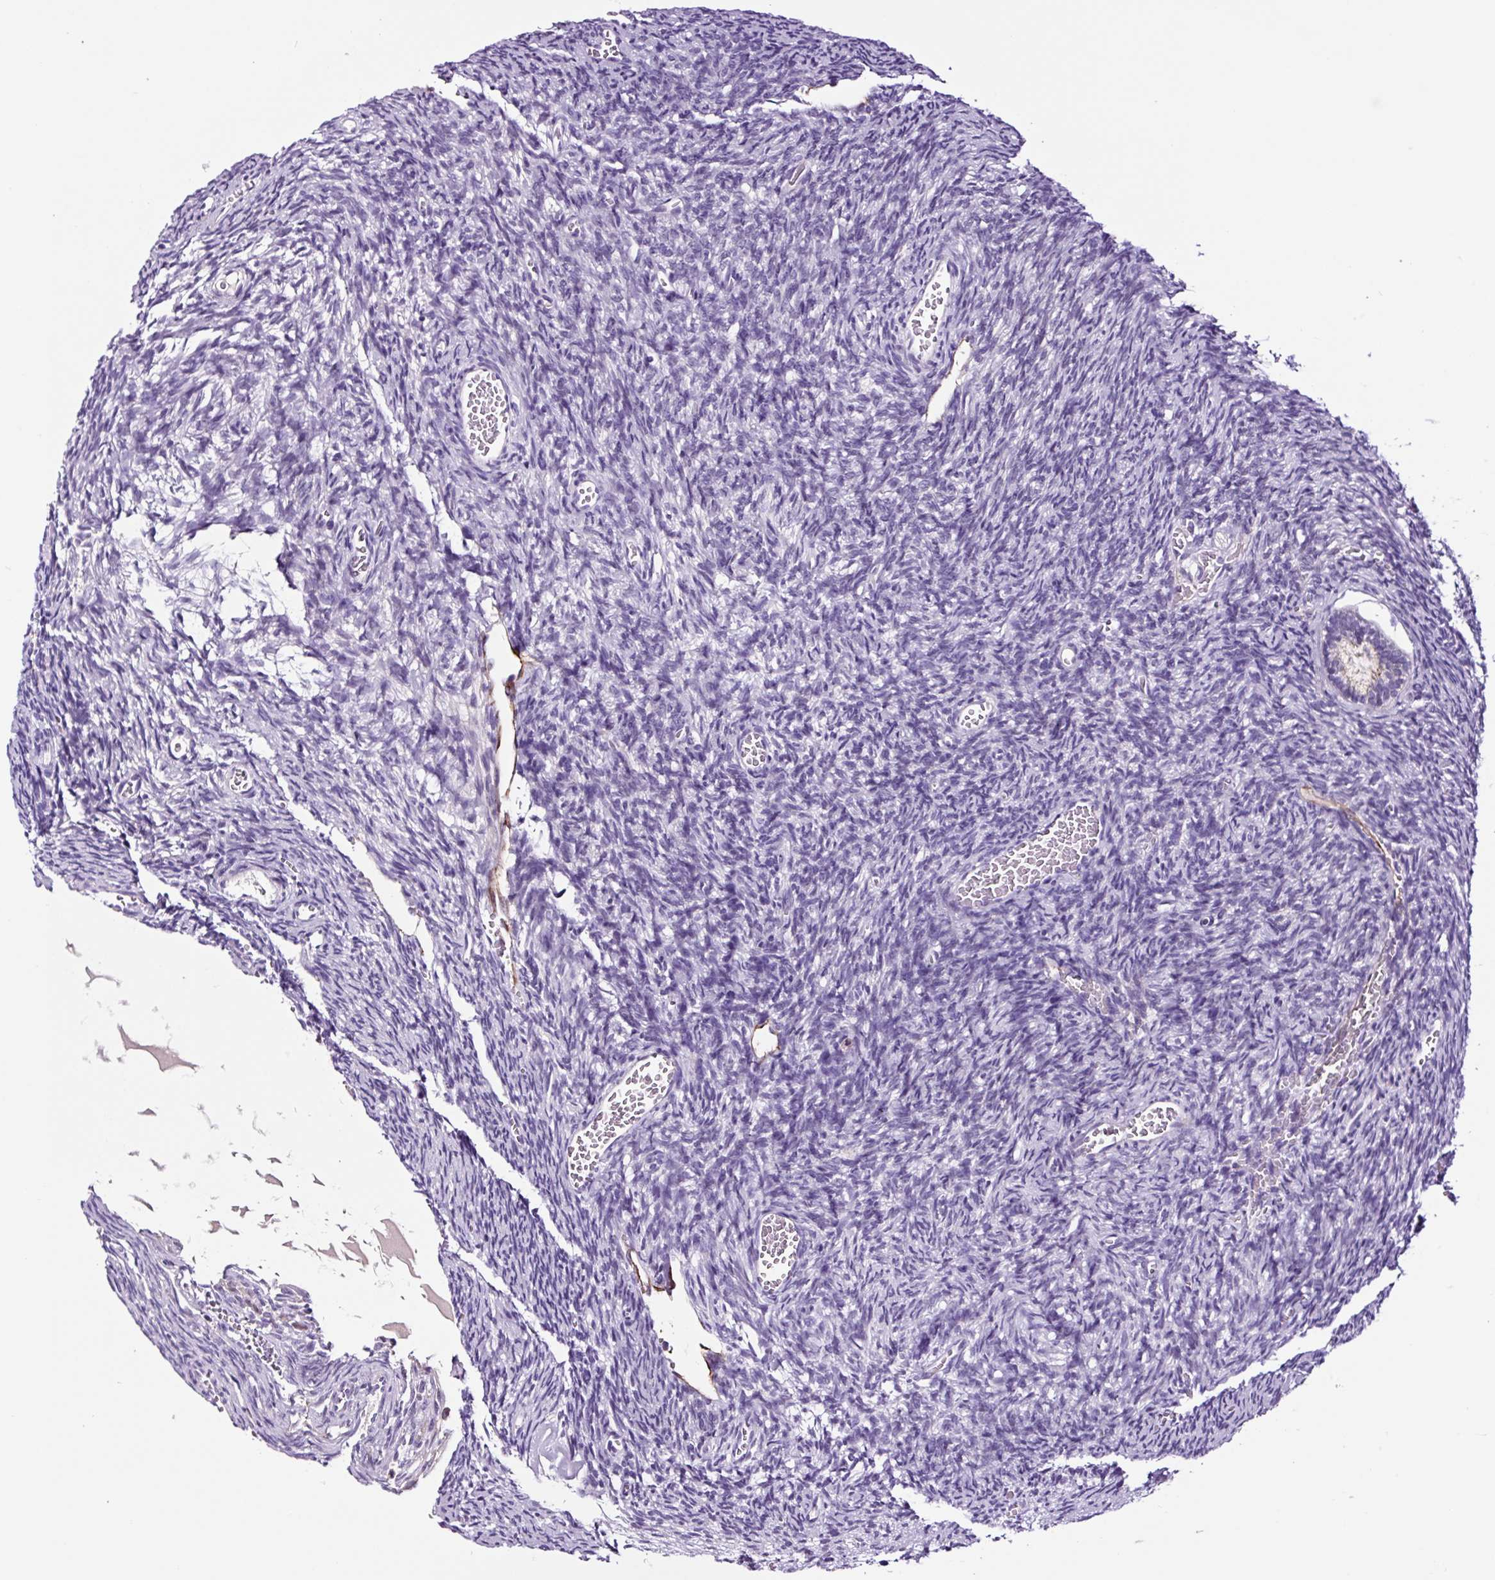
{"staining": {"intensity": "negative", "quantity": "none", "location": "none"}, "tissue": "ovary", "cell_type": "Follicle cells", "image_type": "normal", "snomed": [{"axis": "morphology", "description": "Normal tissue, NOS"}, {"axis": "topography", "description": "Ovary"}], "caption": "Immunohistochemistry of unremarkable human ovary demonstrates no staining in follicle cells. Brightfield microscopy of IHC stained with DAB (3,3'-diaminobenzidine) (brown) and hematoxylin (blue), captured at high magnification.", "gene": "TAFA3", "patient": {"sex": "female", "age": 39}}